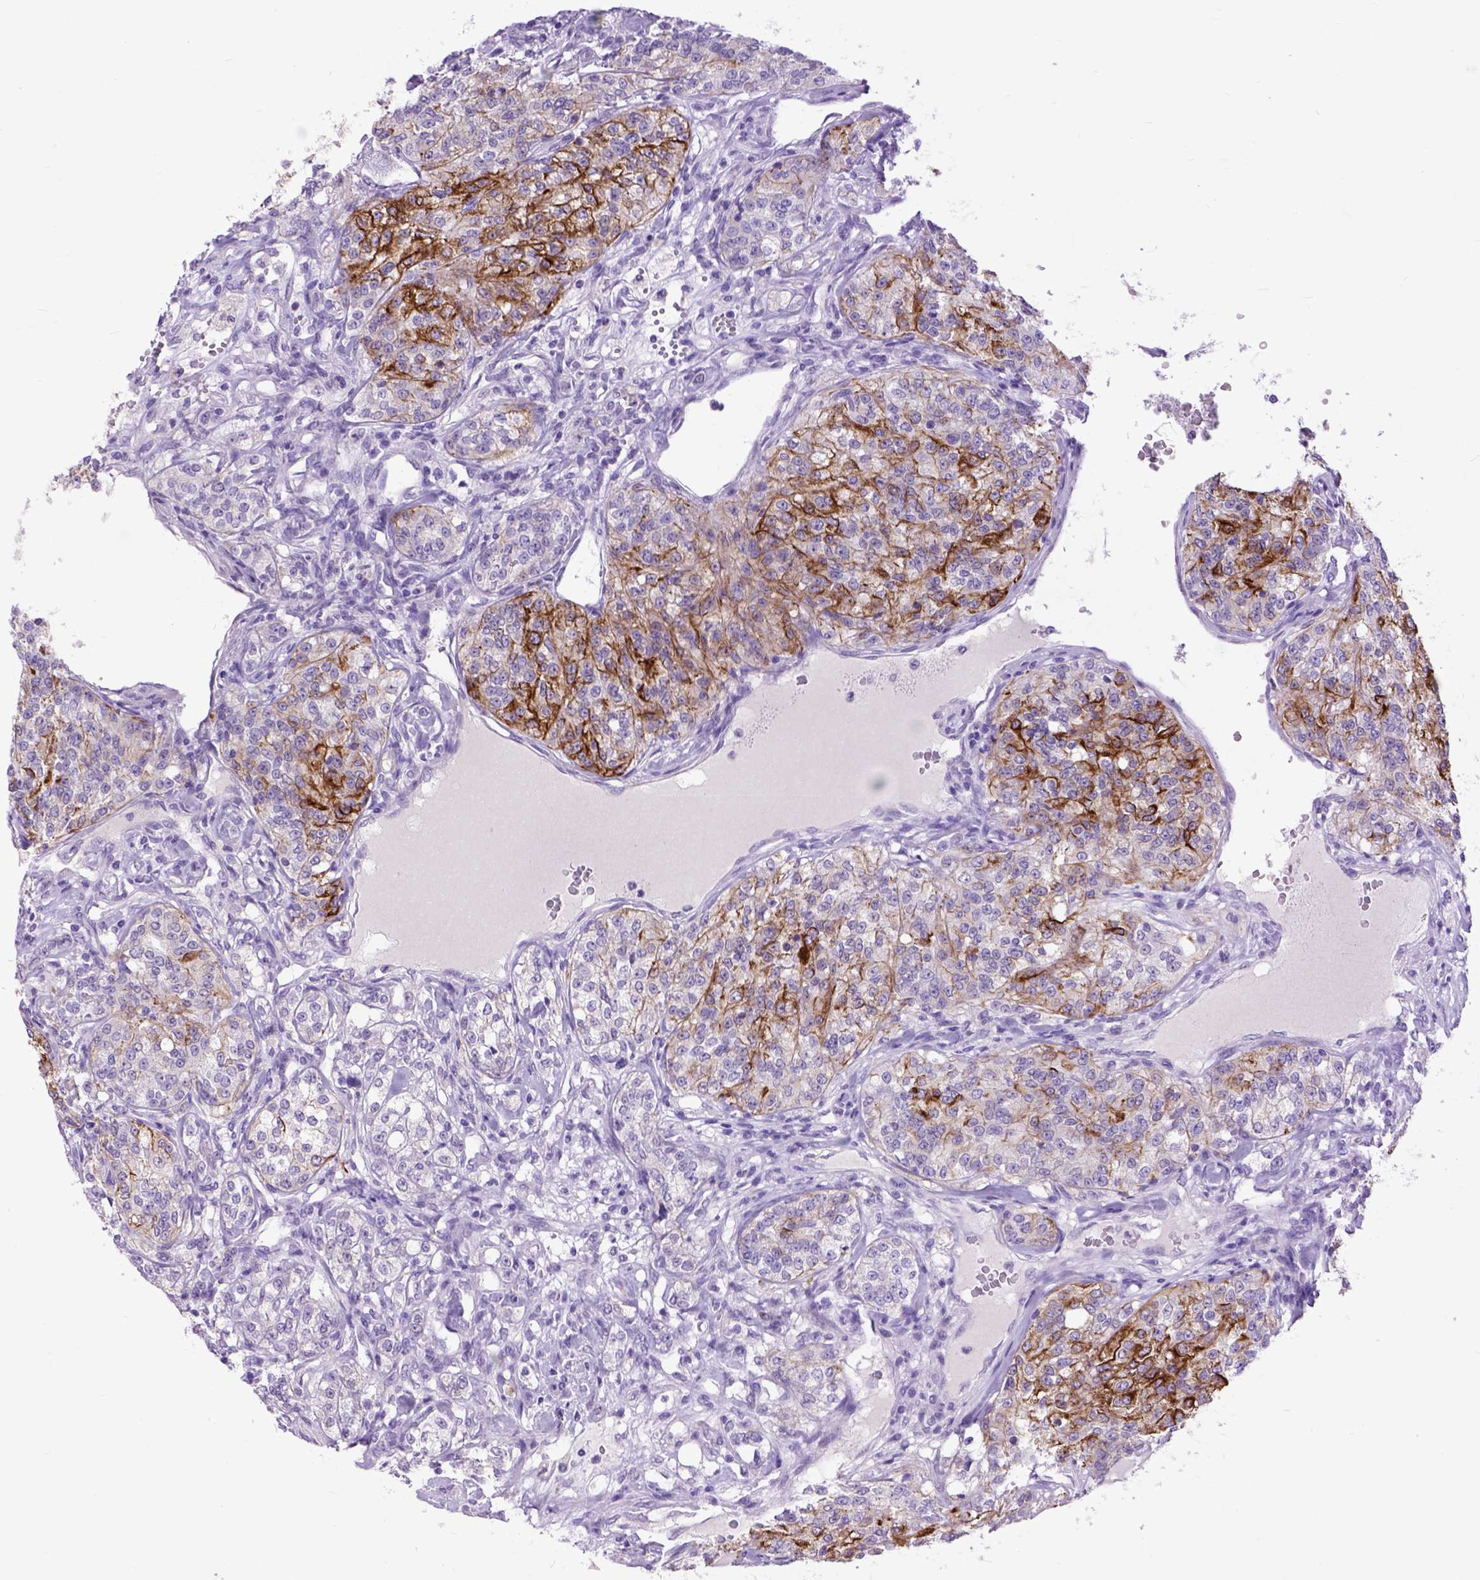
{"staining": {"intensity": "strong", "quantity": "<25%", "location": "cytoplasmic/membranous"}, "tissue": "renal cancer", "cell_type": "Tumor cells", "image_type": "cancer", "snomed": [{"axis": "morphology", "description": "Adenocarcinoma, NOS"}, {"axis": "topography", "description": "Kidney"}], "caption": "Immunohistochemical staining of renal cancer (adenocarcinoma) shows strong cytoplasmic/membranous protein positivity in about <25% of tumor cells. (Stains: DAB (3,3'-diaminobenzidine) in brown, nuclei in blue, Microscopy: brightfield microscopy at high magnification).", "gene": "RAB25", "patient": {"sex": "female", "age": 63}}